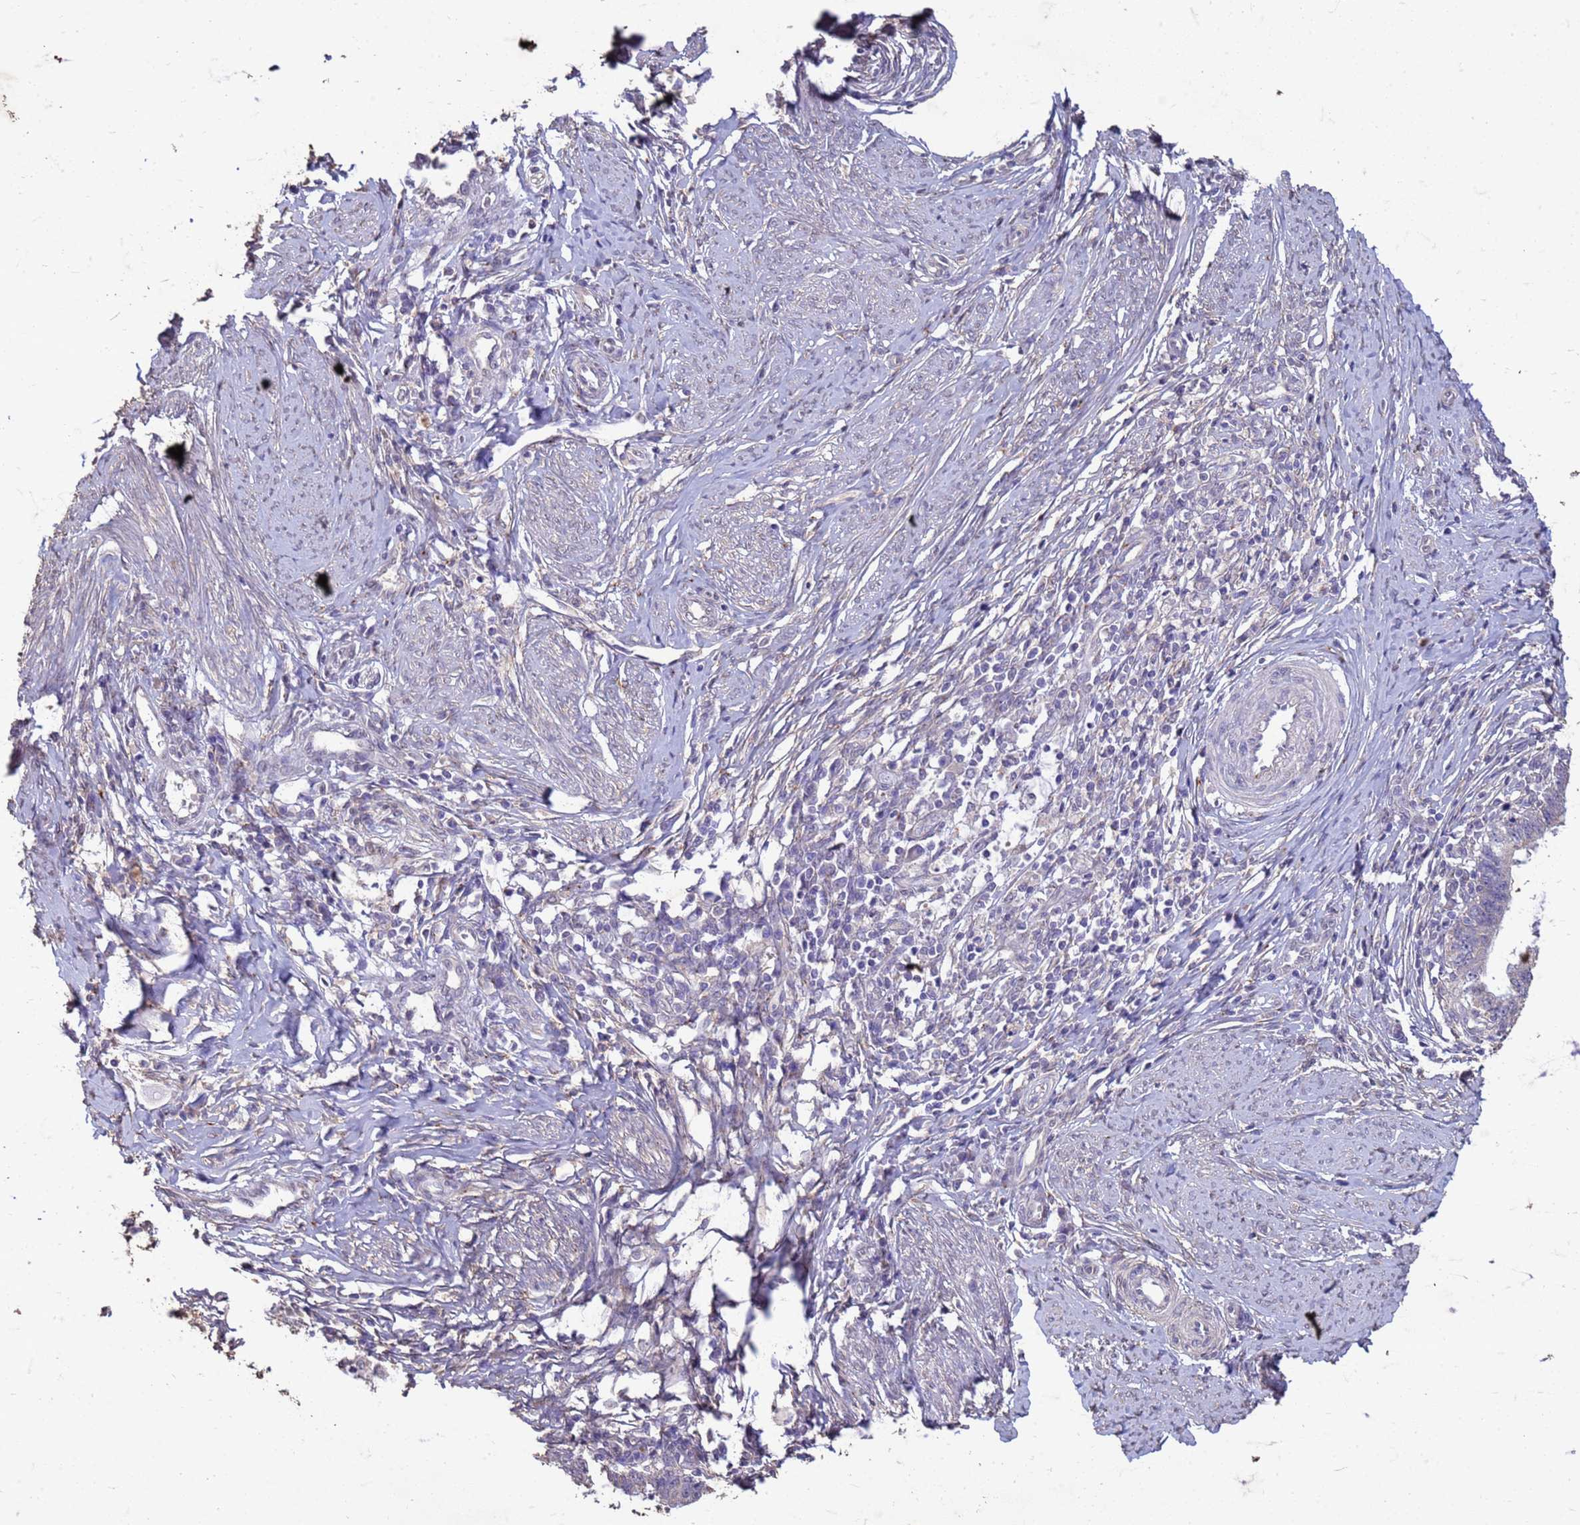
{"staining": {"intensity": "negative", "quantity": "none", "location": "none"}, "tissue": "cervical cancer", "cell_type": "Tumor cells", "image_type": "cancer", "snomed": [{"axis": "morphology", "description": "Adenocarcinoma, NOS"}, {"axis": "topography", "description": "Cervix"}], "caption": "IHC photomicrograph of neoplastic tissue: cervical cancer (adenocarcinoma) stained with DAB (3,3'-diaminobenzidine) shows no significant protein expression in tumor cells. The staining was performed using DAB (3,3'-diaminobenzidine) to visualize the protein expression in brown, while the nuclei were stained in blue with hematoxylin (Magnification: 20x).", "gene": "SLC25A15", "patient": {"sex": "female", "age": 36}}